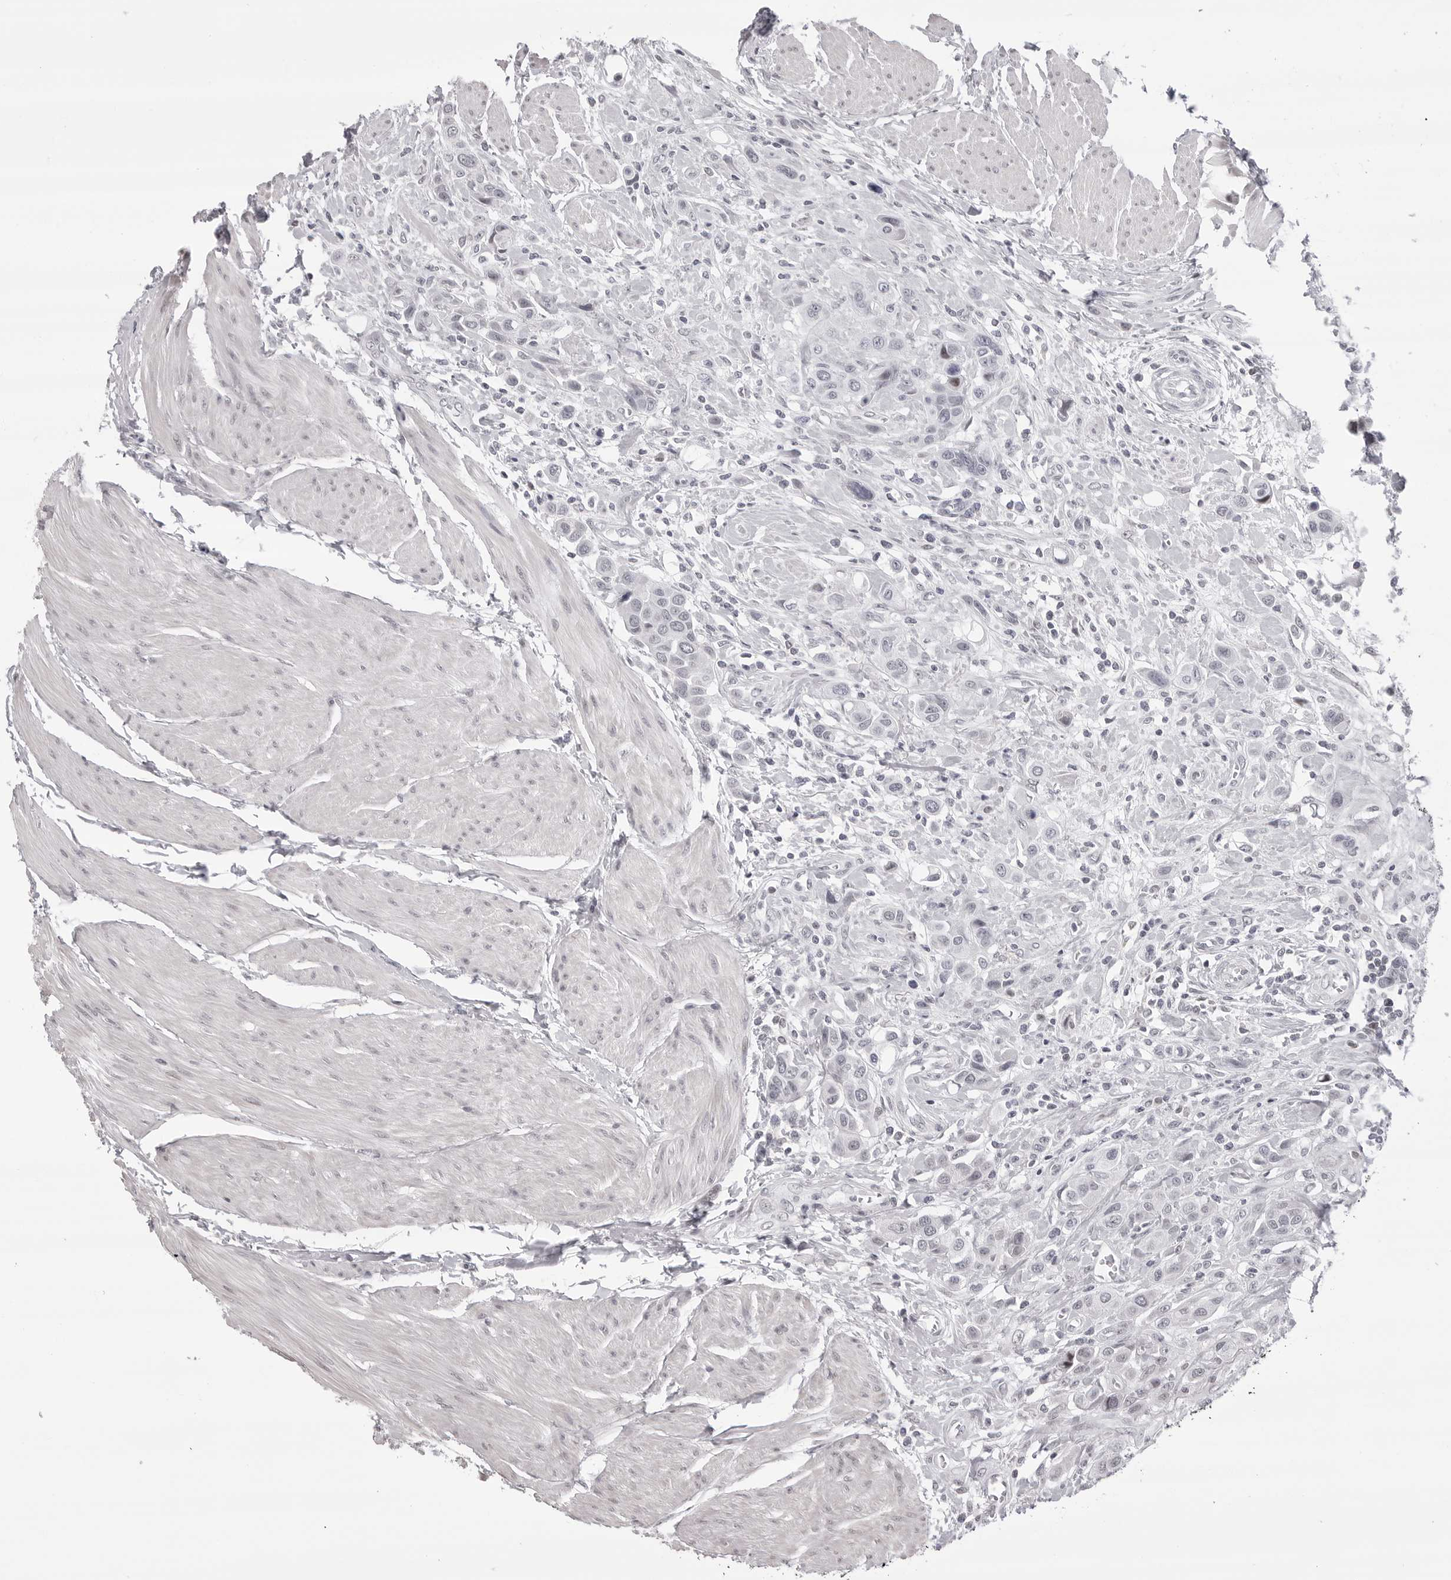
{"staining": {"intensity": "negative", "quantity": "none", "location": "none"}, "tissue": "urothelial cancer", "cell_type": "Tumor cells", "image_type": "cancer", "snomed": [{"axis": "morphology", "description": "Urothelial carcinoma, High grade"}, {"axis": "topography", "description": "Urinary bladder"}], "caption": "Immunohistochemical staining of human high-grade urothelial carcinoma demonstrates no significant expression in tumor cells.", "gene": "PHF3", "patient": {"sex": "male", "age": 50}}